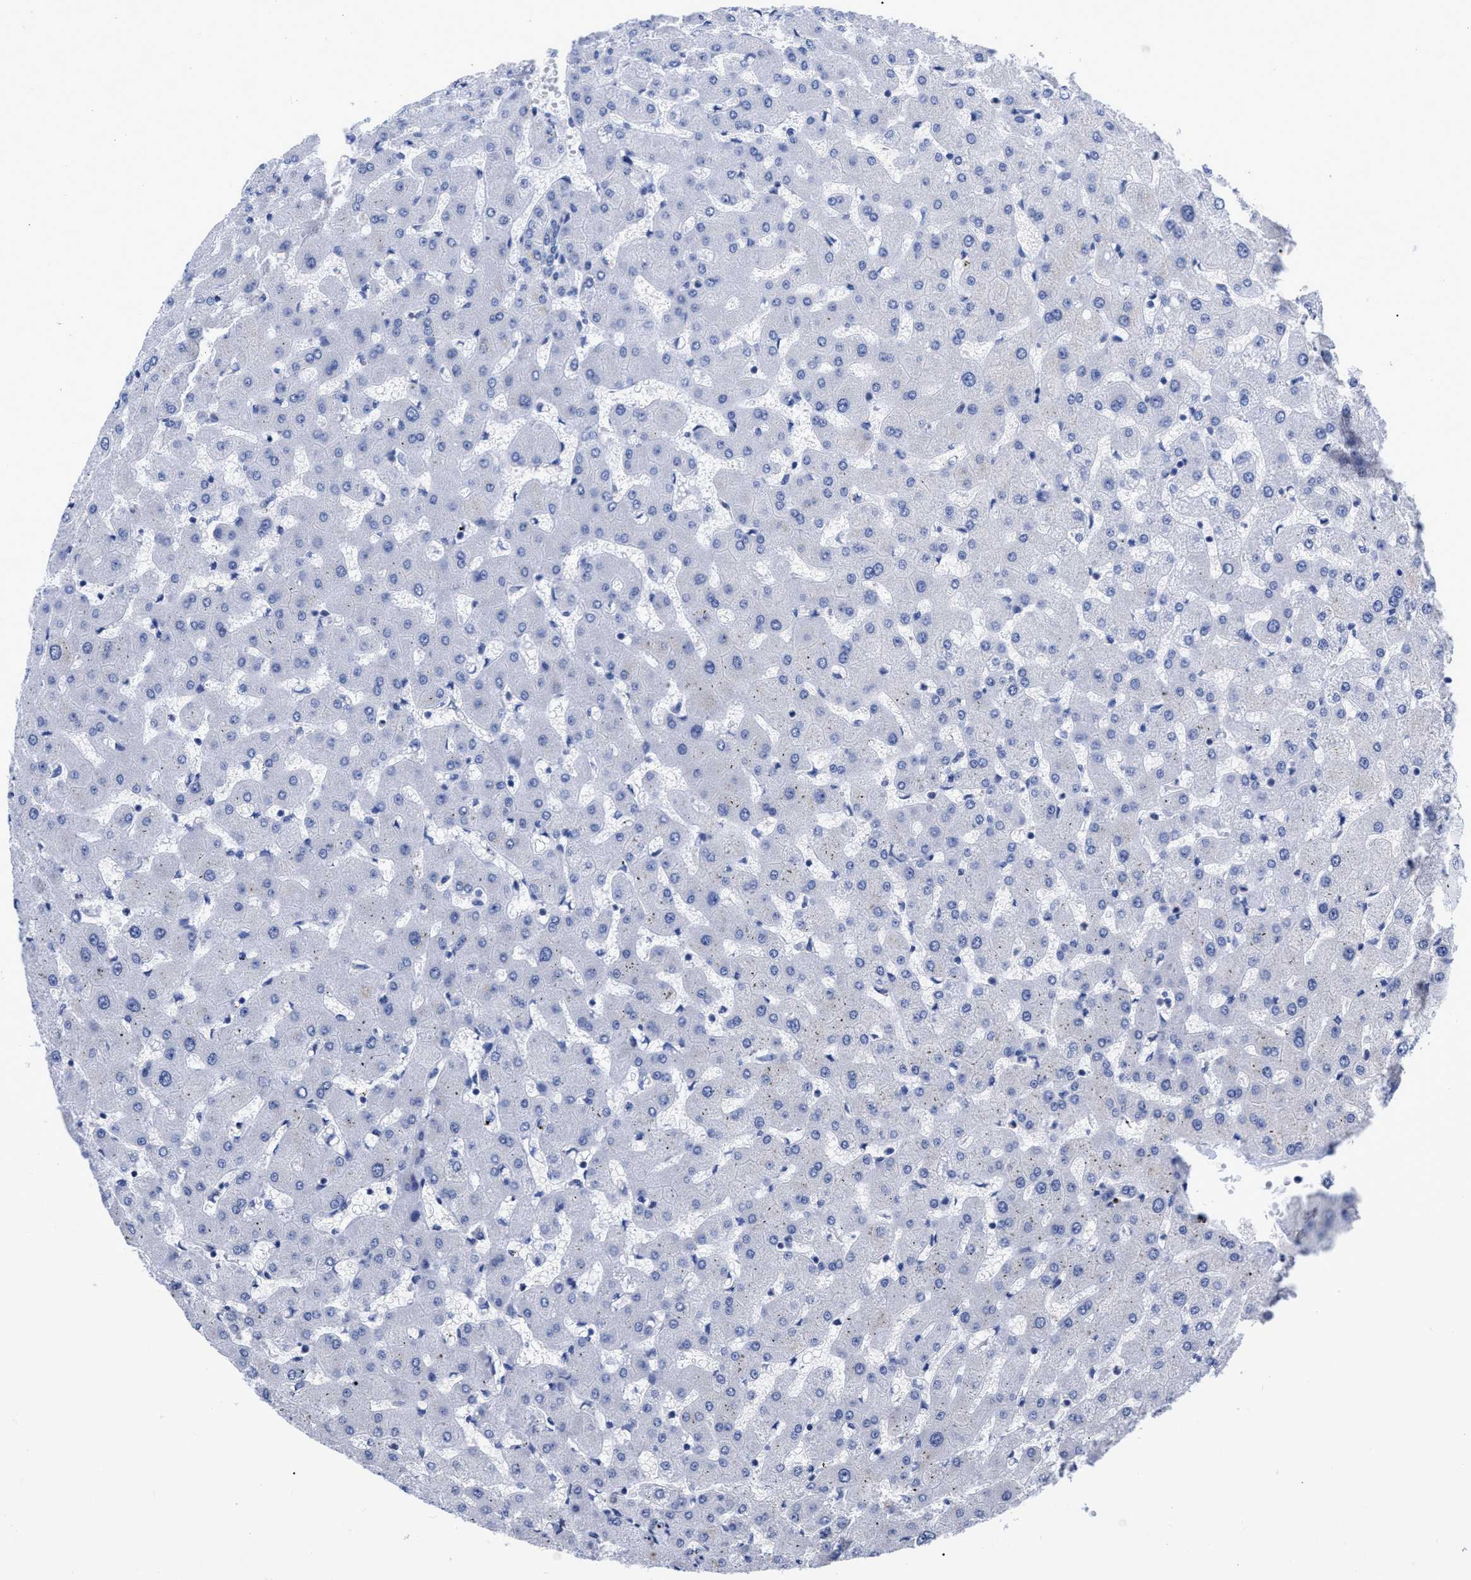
{"staining": {"intensity": "negative", "quantity": "none", "location": "none"}, "tissue": "liver", "cell_type": "Cholangiocytes", "image_type": "normal", "snomed": [{"axis": "morphology", "description": "Normal tissue, NOS"}, {"axis": "topography", "description": "Liver"}], "caption": "Photomicrograph shows no protein expression in cholangiocytes of unremarkable liver.", "gene": "IRAG2", "patient": {"sex": "female", "age": 63}}